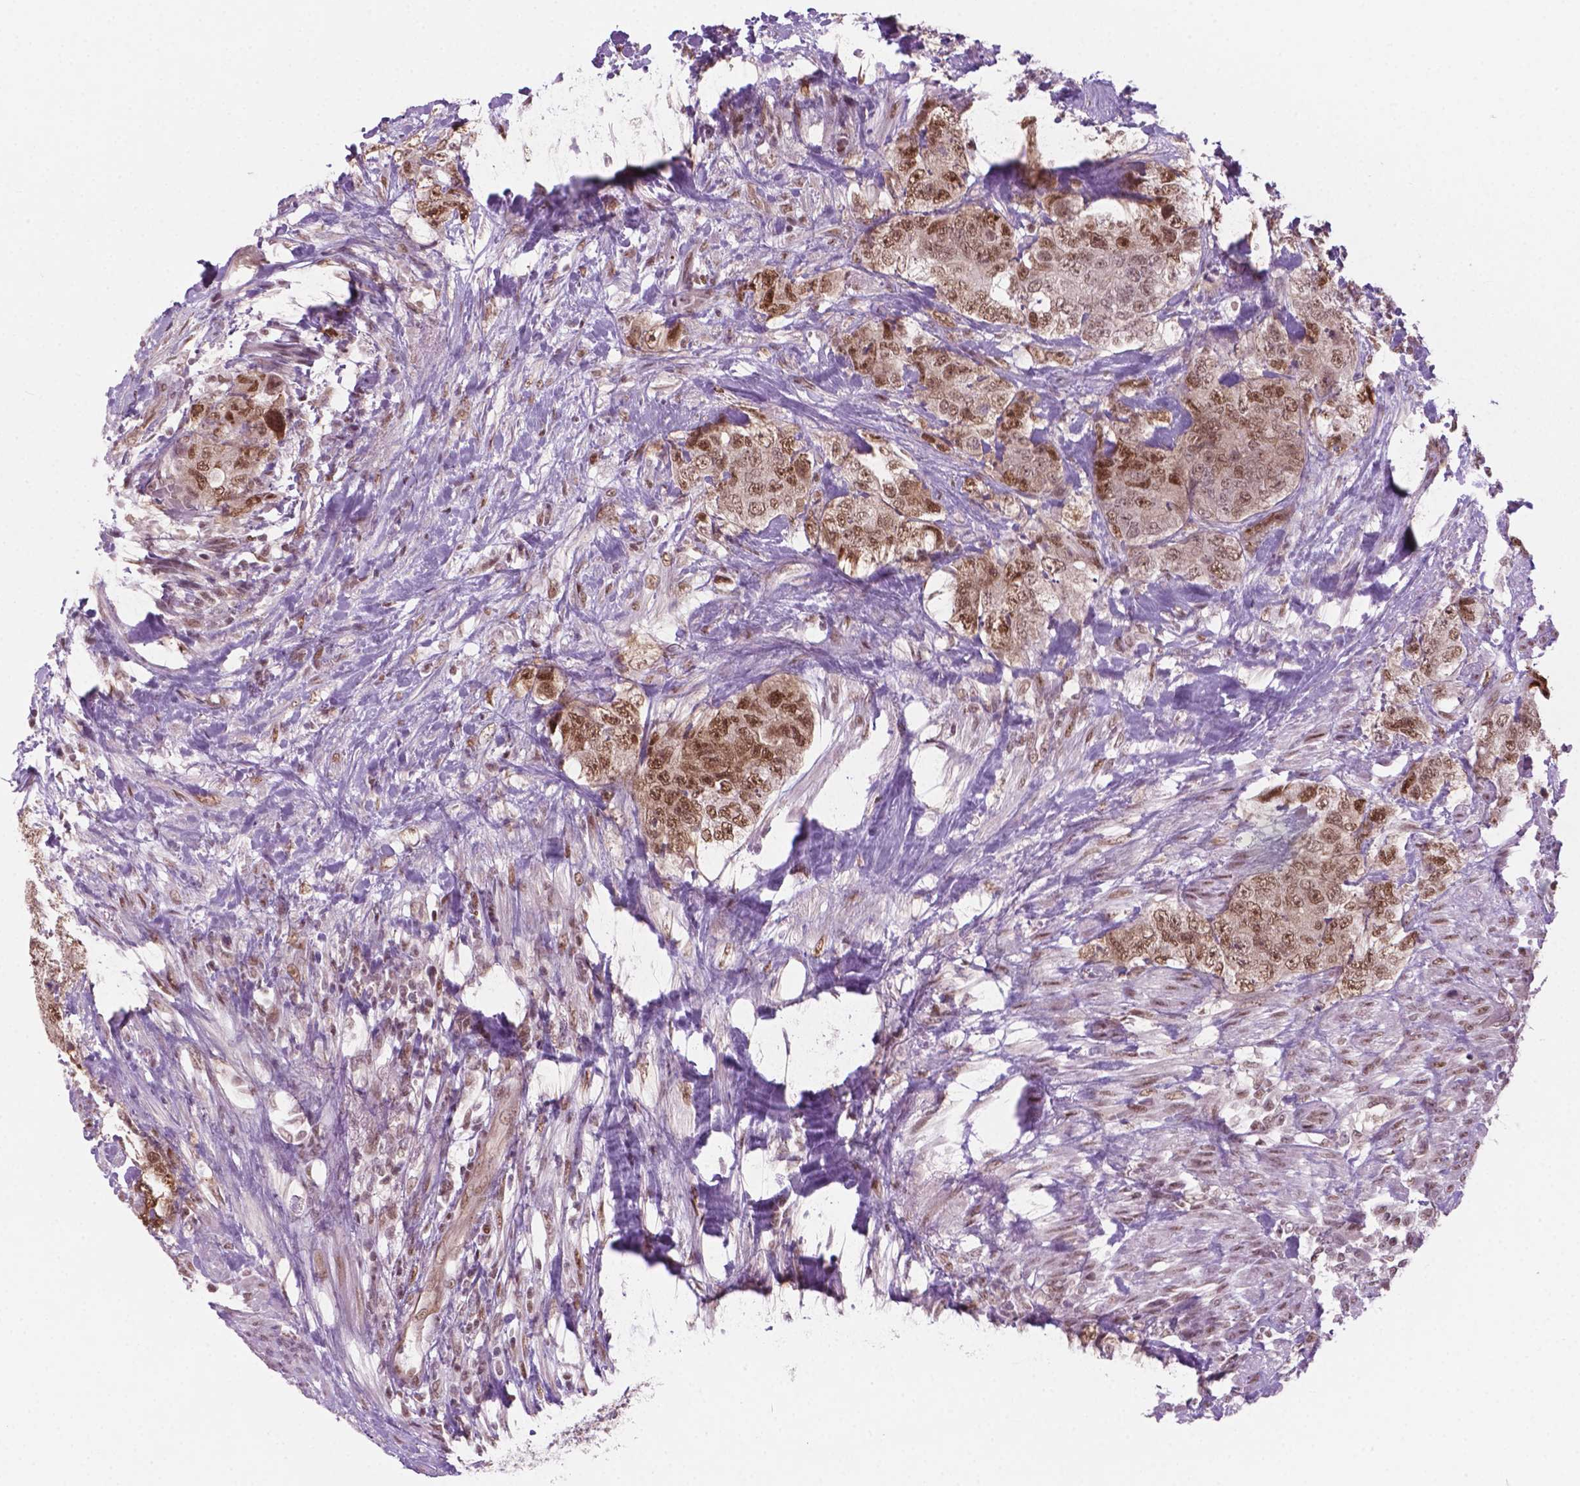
{"staining": {"intensity": "moderate", "quantity": ">75%", "location": "nuclear"}, "tissue": "urothelial cancer", "cell_type": "Tumor cells", "image_type": "cancer", "snomed": [{"axis": "morphology", "description": "Urothelial carcinoma, High grade"}, {"axis": "topography", "description": "Urinary bladder"}], "caption": "Brown immunohistochemical staining in urothelial carcinoma (high-grade) demonstrates moderate nuclear expression in approximately >75% of tumor cells.", "gene": "PHAX", "patient": {"sex": "female", "age": 78}}